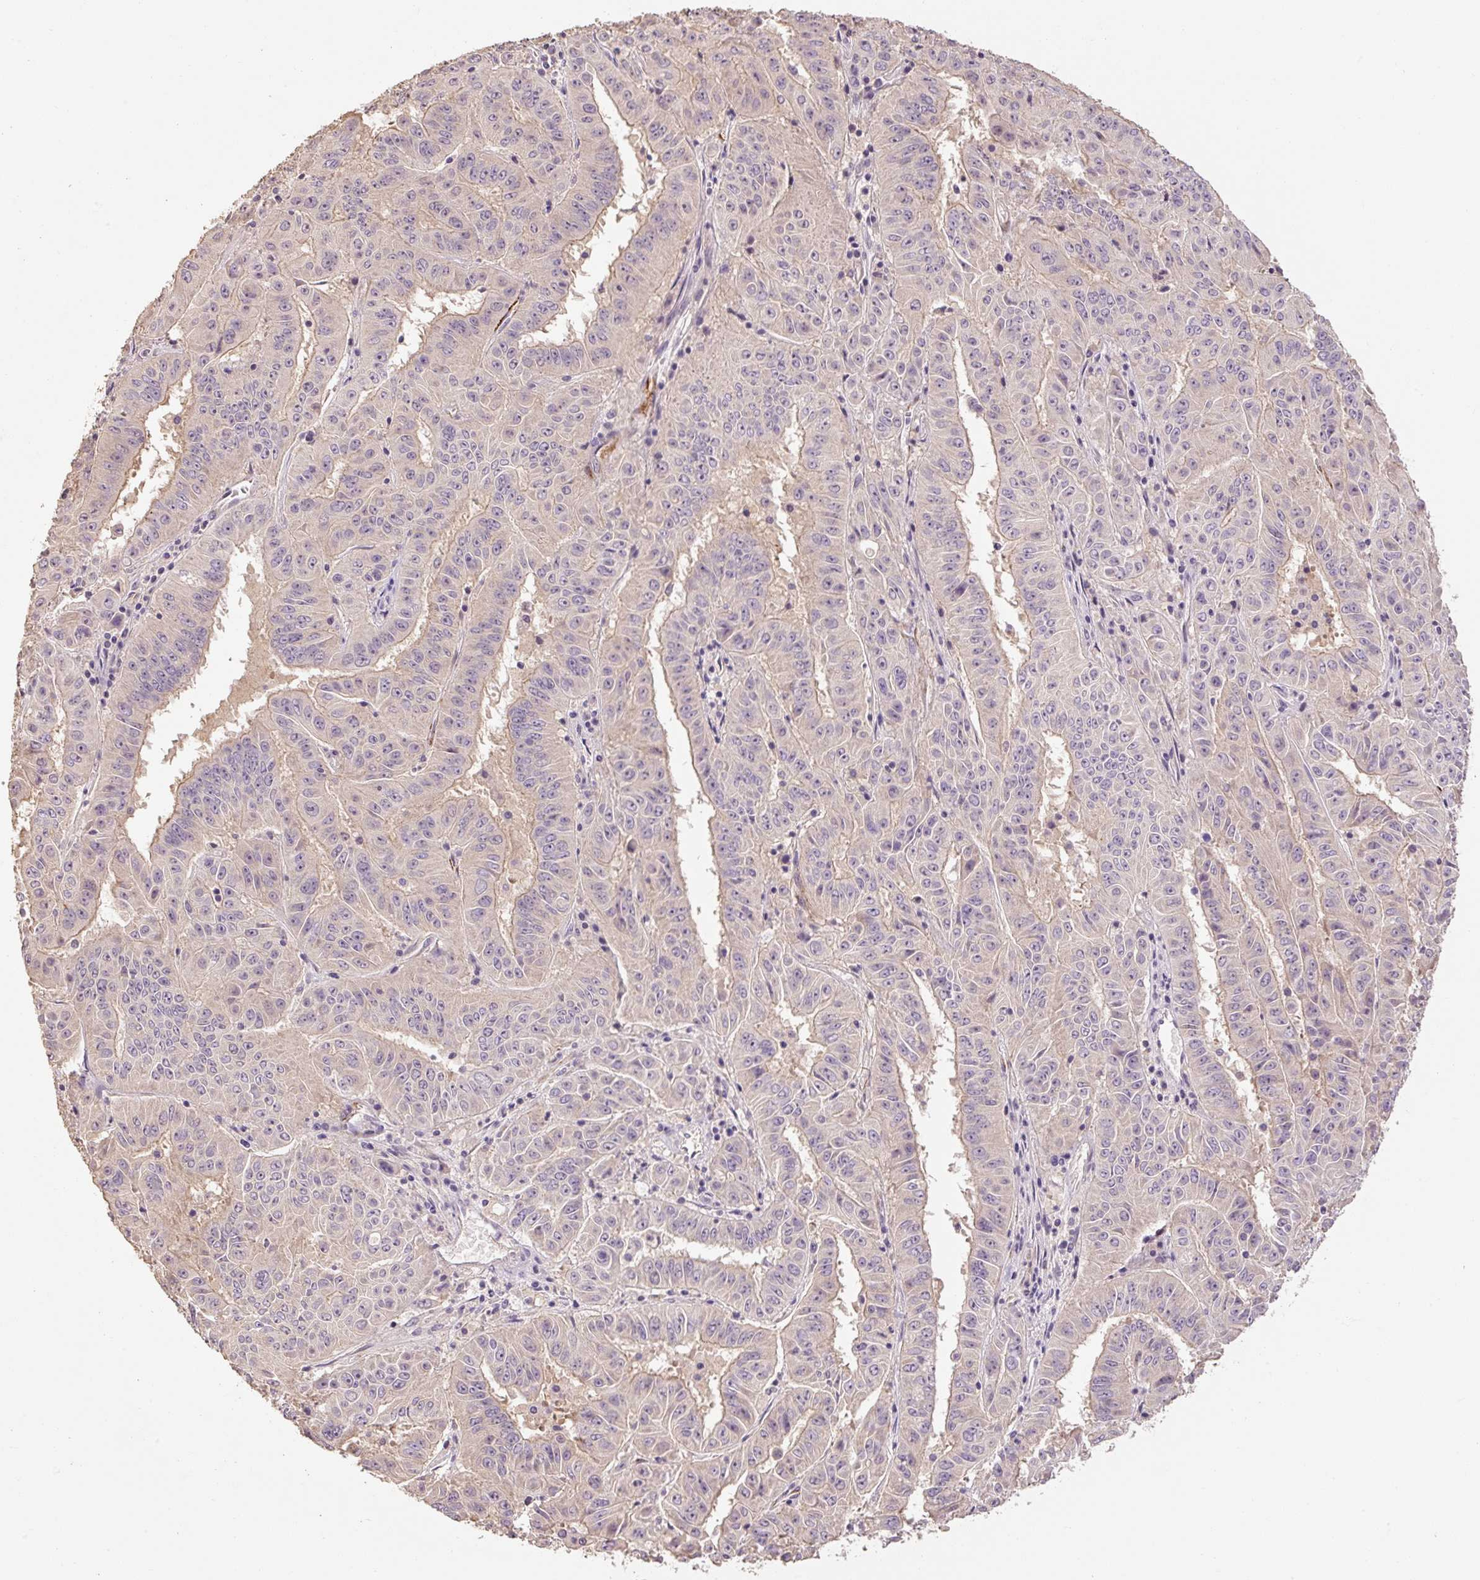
{"staining": {"intensity": "weak", "quantity": "<25%", "location": "cytoplasmic/membranous"}, "tissue": "pancreatic cancer", "cell_type": "Tumor cells", "image_type": "cancer", "snomed": [{"axis": "morphology", "description": "Adenocarcinoma, NOS"}, {"axis": "topography", "description": "Pancreas"}], "caption": "The immunohistochemistry (IHC) micrograph has no significant expression in tumor cells of adenocarcinoma (pancreatic) tissue. (DAB IHC visualized using brightfield microscopy, high magnification).", "gene": "CFAP65", "patient": {"sex": "male", "age": 63}}